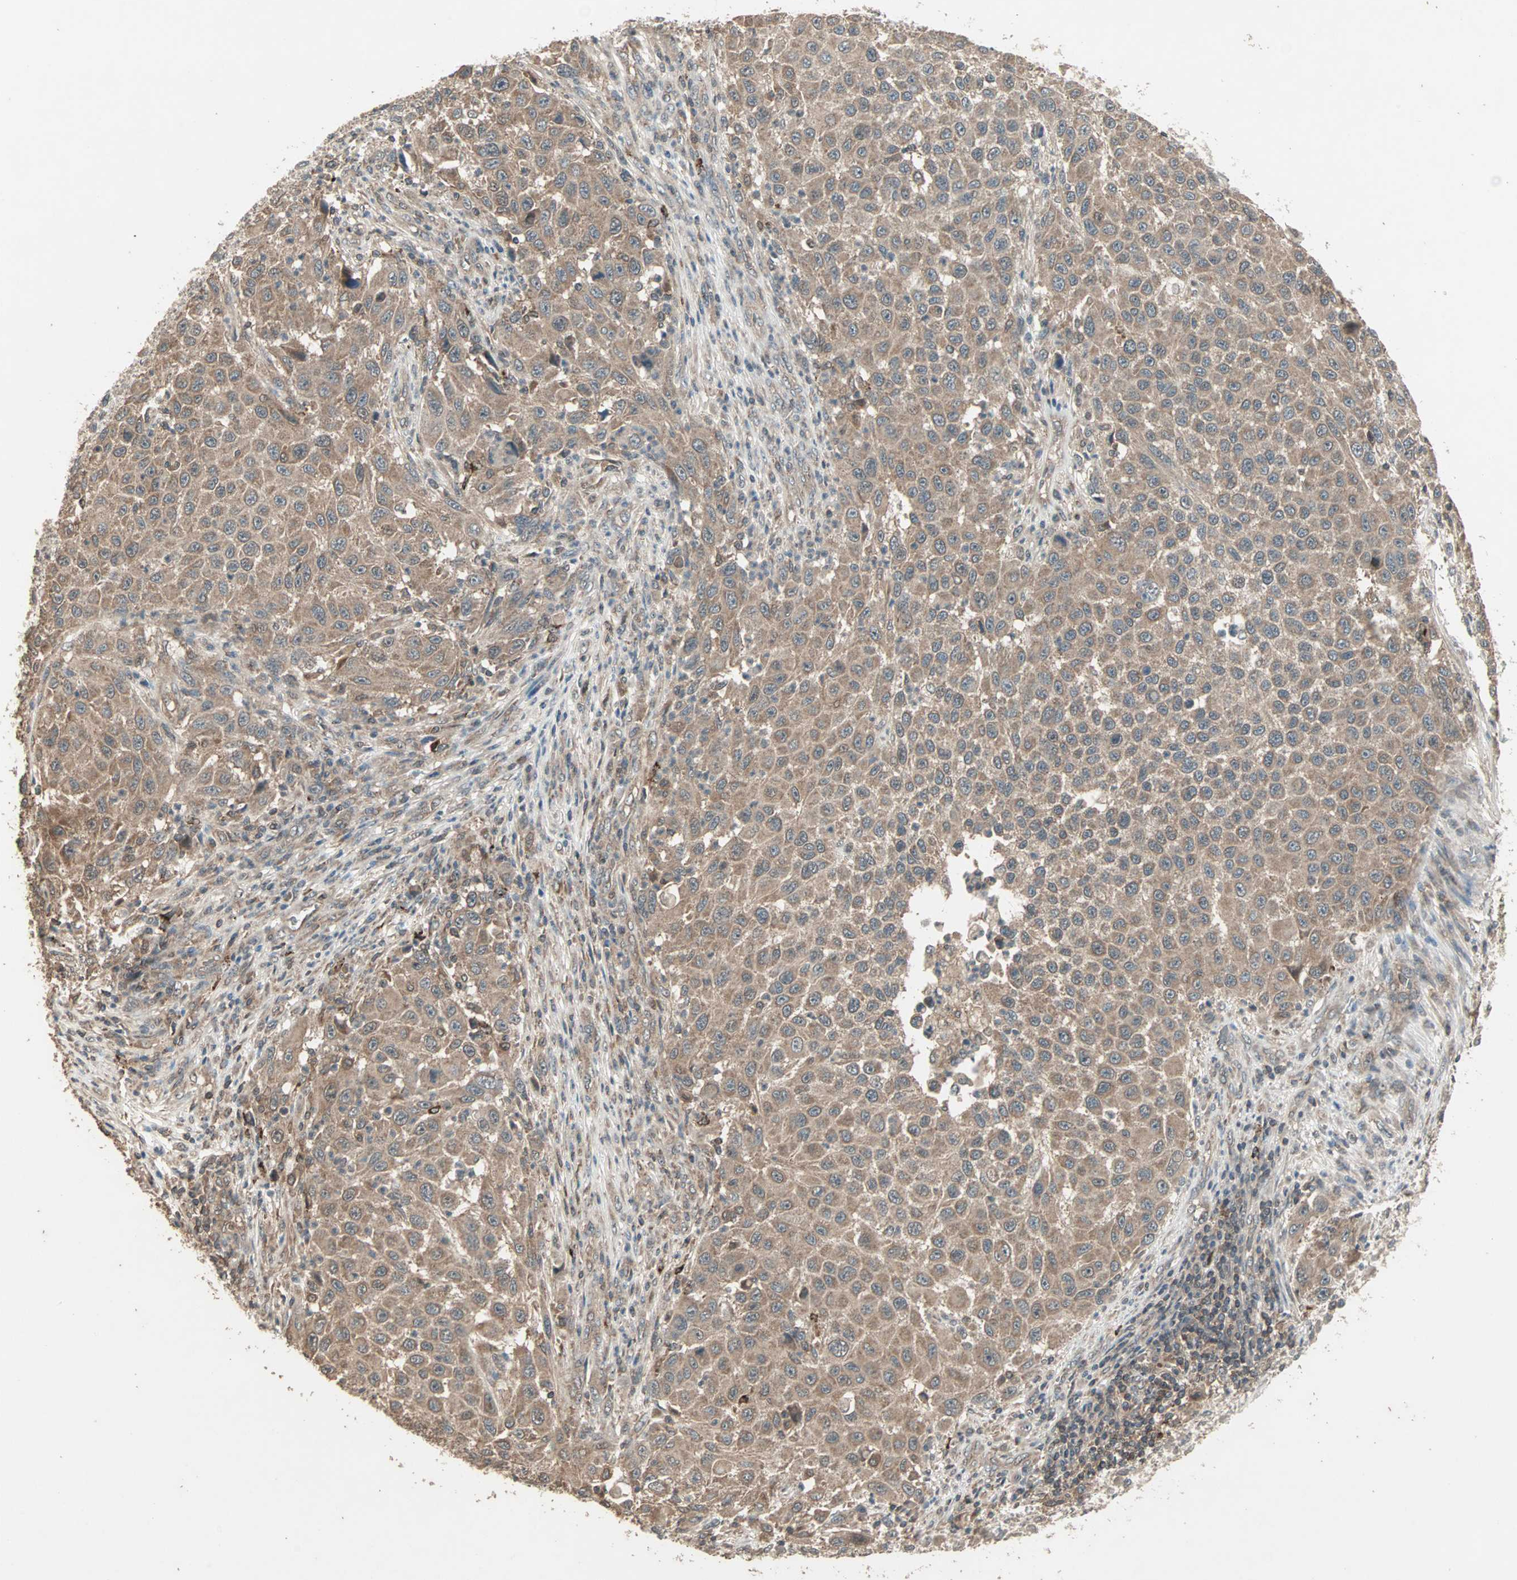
{"staining": {"intensity": "moderate", "quantity": ">75%", "location": "cytoplasmic/membranous"}, "tissue": "melanoma", "cell_type": "Tumor cells", "image_type": "cancer", "snomed": [{"axis": "morphology", "description": "Malignant melanoma, Metastatic site"}, {"axis": "topography", "description": "Lymph node"}], "caption": "Protein expression analysis of malignant melanoma (metastatic site) exhibits moderate cytoplasmic/membranous expression in about >75% of tumor cells.", "gene": "UBAC1", "patient": {"sex": "male", "age": 61}}